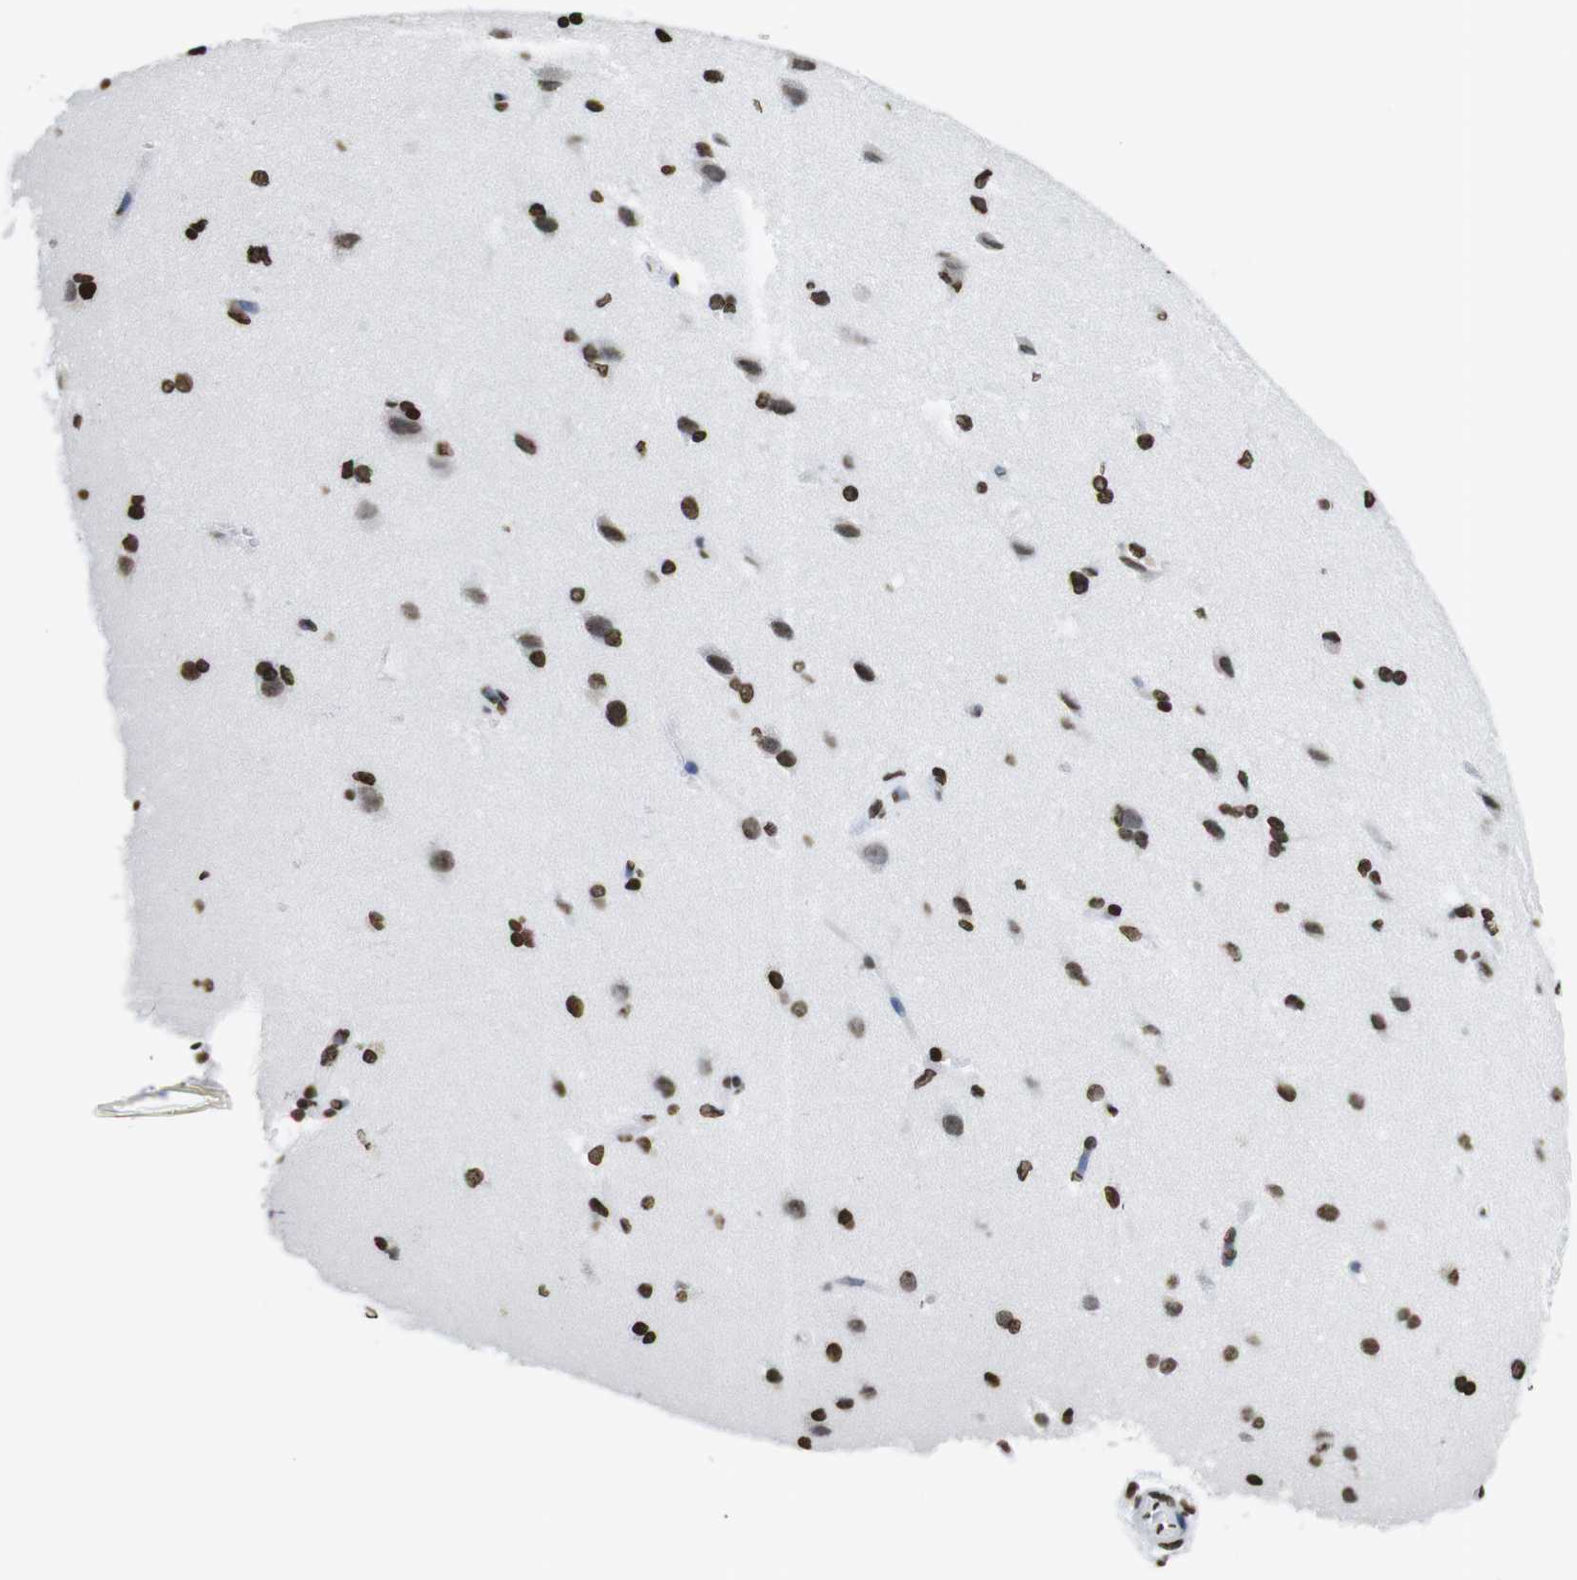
{"staining": {"intensity": "moderate", "quantity": ">75%", "location": "nuclear"}, "tissue": "cerebral cortex", "cell_type": "Endothelial cells", "image_type": "normal", "snomed": [{"axis": "morphology", "description": "Normal tissue, NOS"}, {"axis": "topography", "description": "Cerebral cortex"}], "caption": "A brown stain highlights moderate nuclear expression of a protein in endothelial cells of benign cerebral cortex. (Stains: DAB (3,3'-diaminobenzidine) in brown, nuclei in blue, Microscopy: brightfield microscopy at high magnification).", "gene": "BSX", "patient": {"sex": "male", "age": 62}}